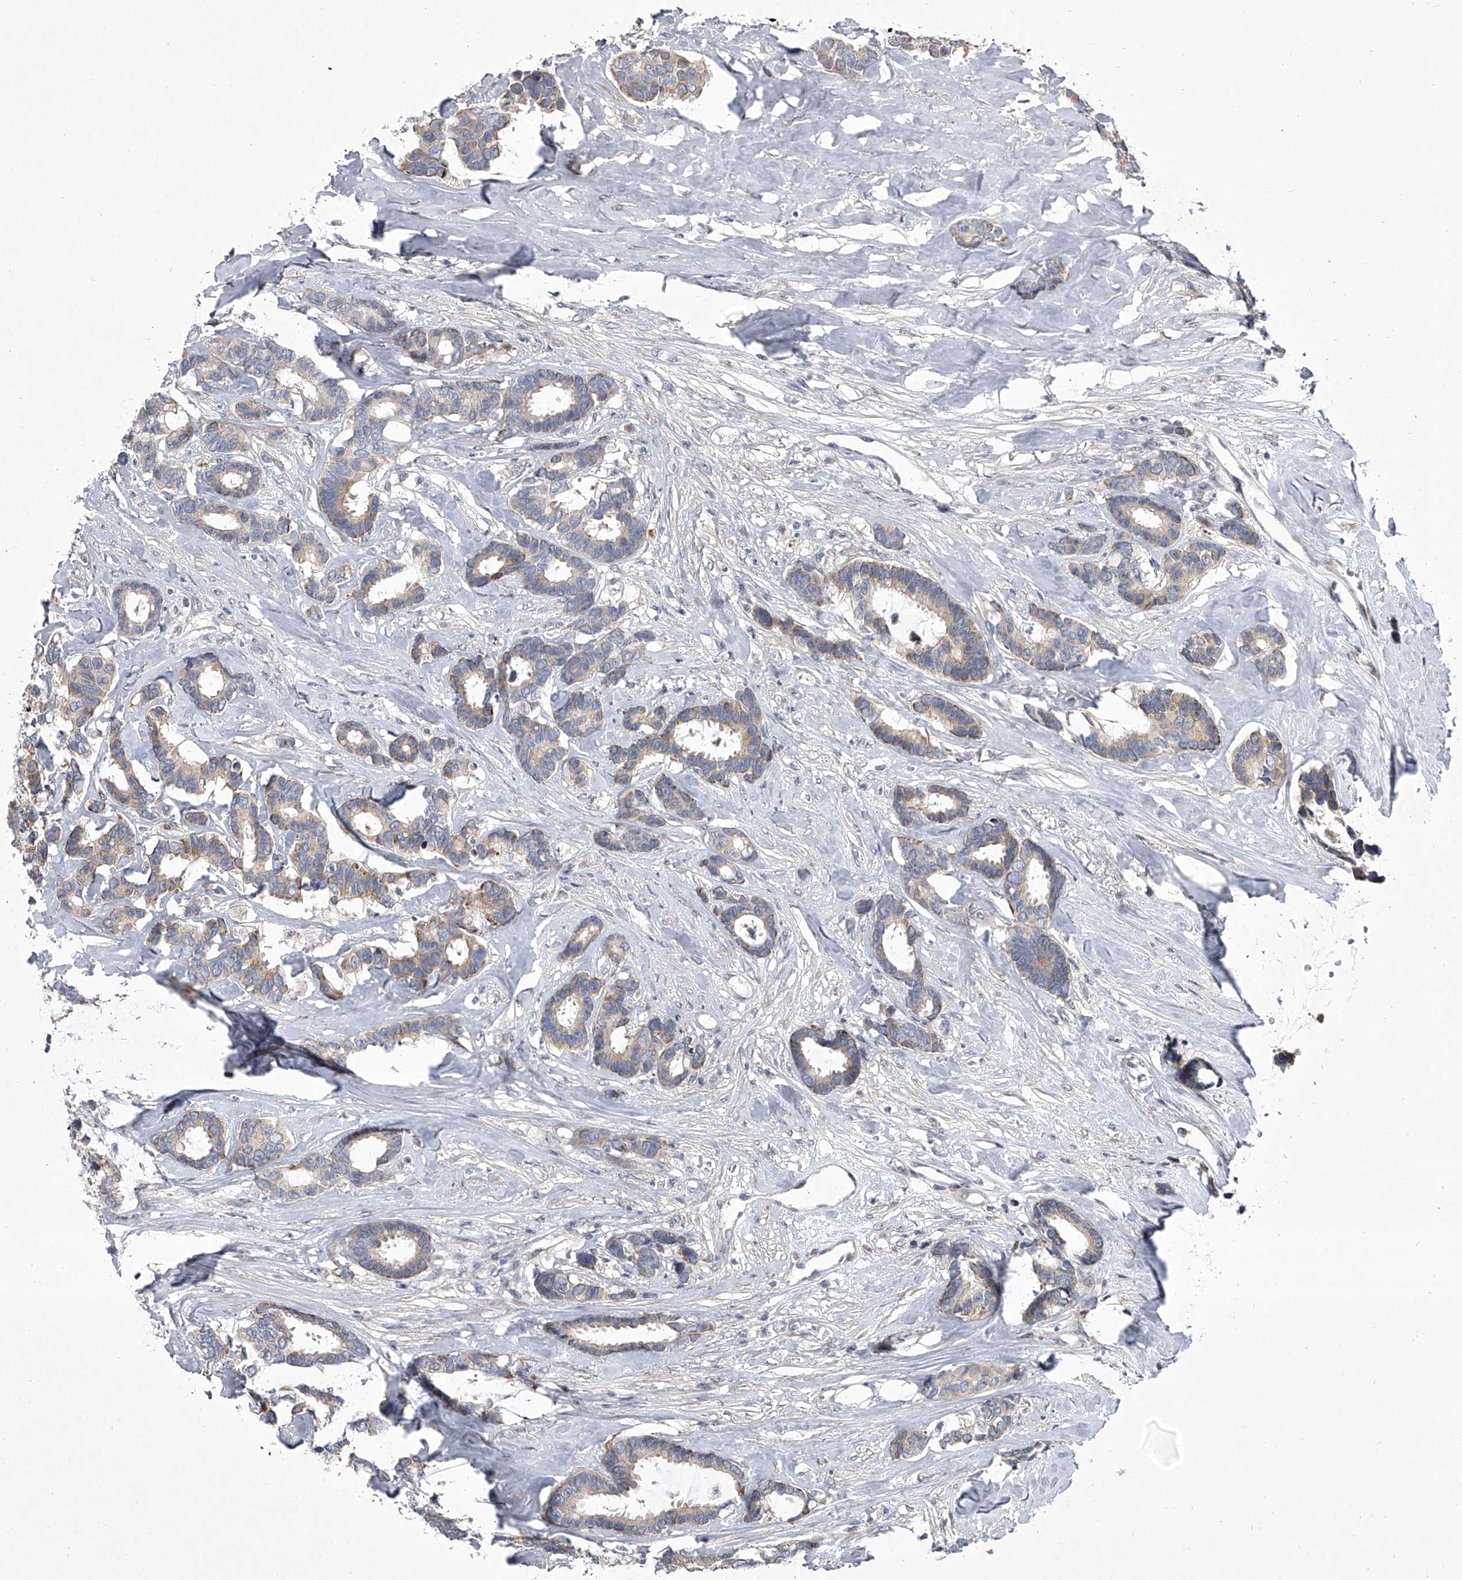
{"staining": {"intensity": "weak", "quantity": "<25%", "location": "cytoplasmic/membranous"}, "tissue": "breast cancer", "cell_type": "Tumor cells", "image_type": "cancer", "snomed": [{"axis": "morphology", "description": "Duct carcinoma"}, {"axis": "topography", "description": "Breast"}], "caption": "Immunohistochemistry micrograph of breast cancer stained for a protein (brown), which displays no staining in tumor cells.", "gene": "HEATR6", "patient": {"sex": "female", "age": 87}}